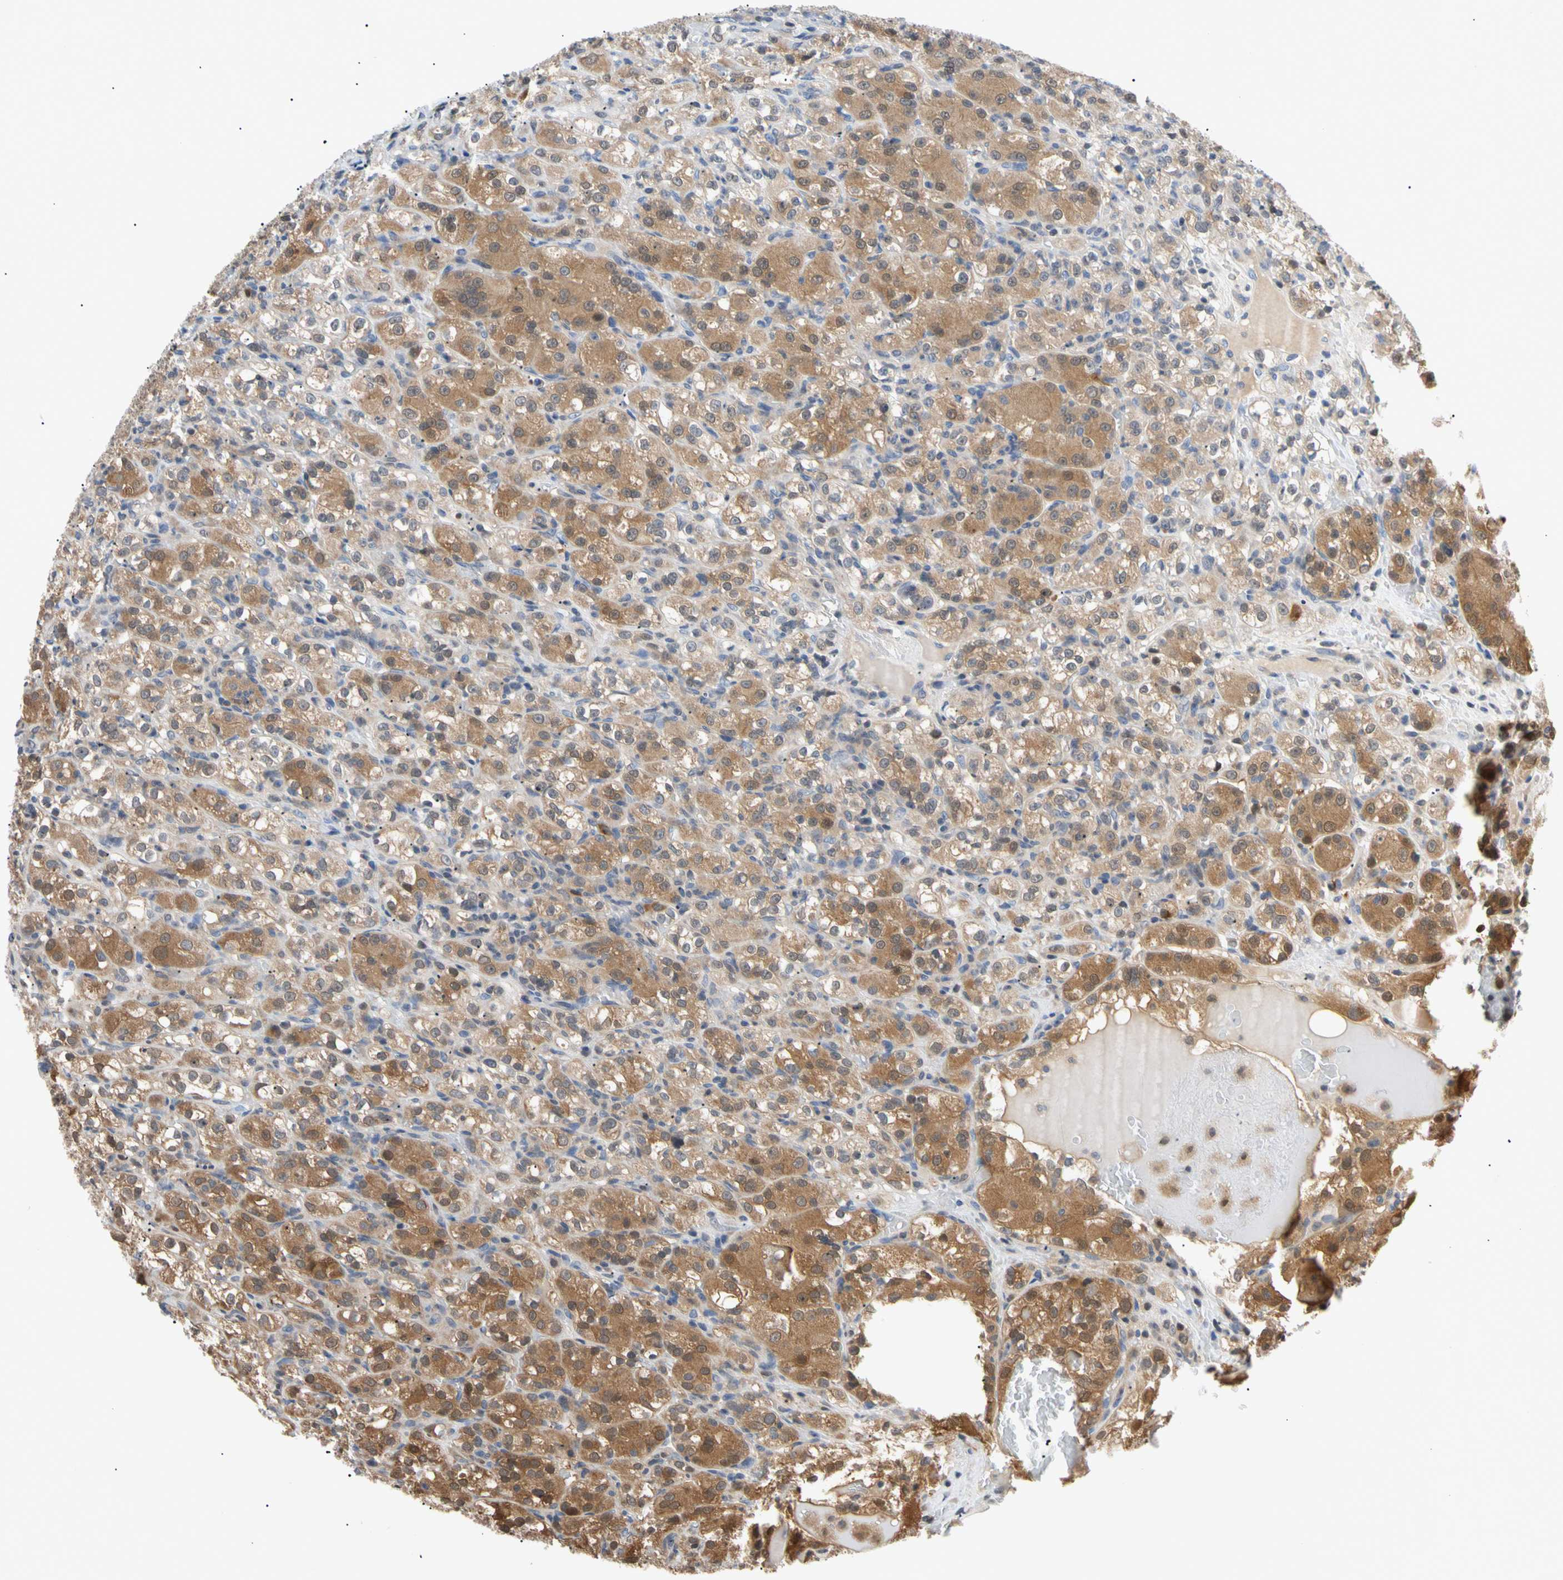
{"staining": {"intensity": "moderate", "quantity": ">75%", "location": "cytoplasmic/membranous"}, "tissue": "renal cancer", "cell_type": "Tumor cells", "image_type": "cancer", "snomed": [{"axis": "morphology", "description": "Normal tissue, NOS"}, {"axis": "morphology", "description": "Adenocarcinoma, NOS"}, {"axis": "topography", "description": "Kidney"}], "caption": "IHC histopathology image of renal adenocarcinoma stained for a protein (brown), which displays medium levels of moderate cytoplasmic/membranous staining in about >75% of tumor cells.", "gene": "SEC23B", "patient": {"sex": "male", "age": 61}}